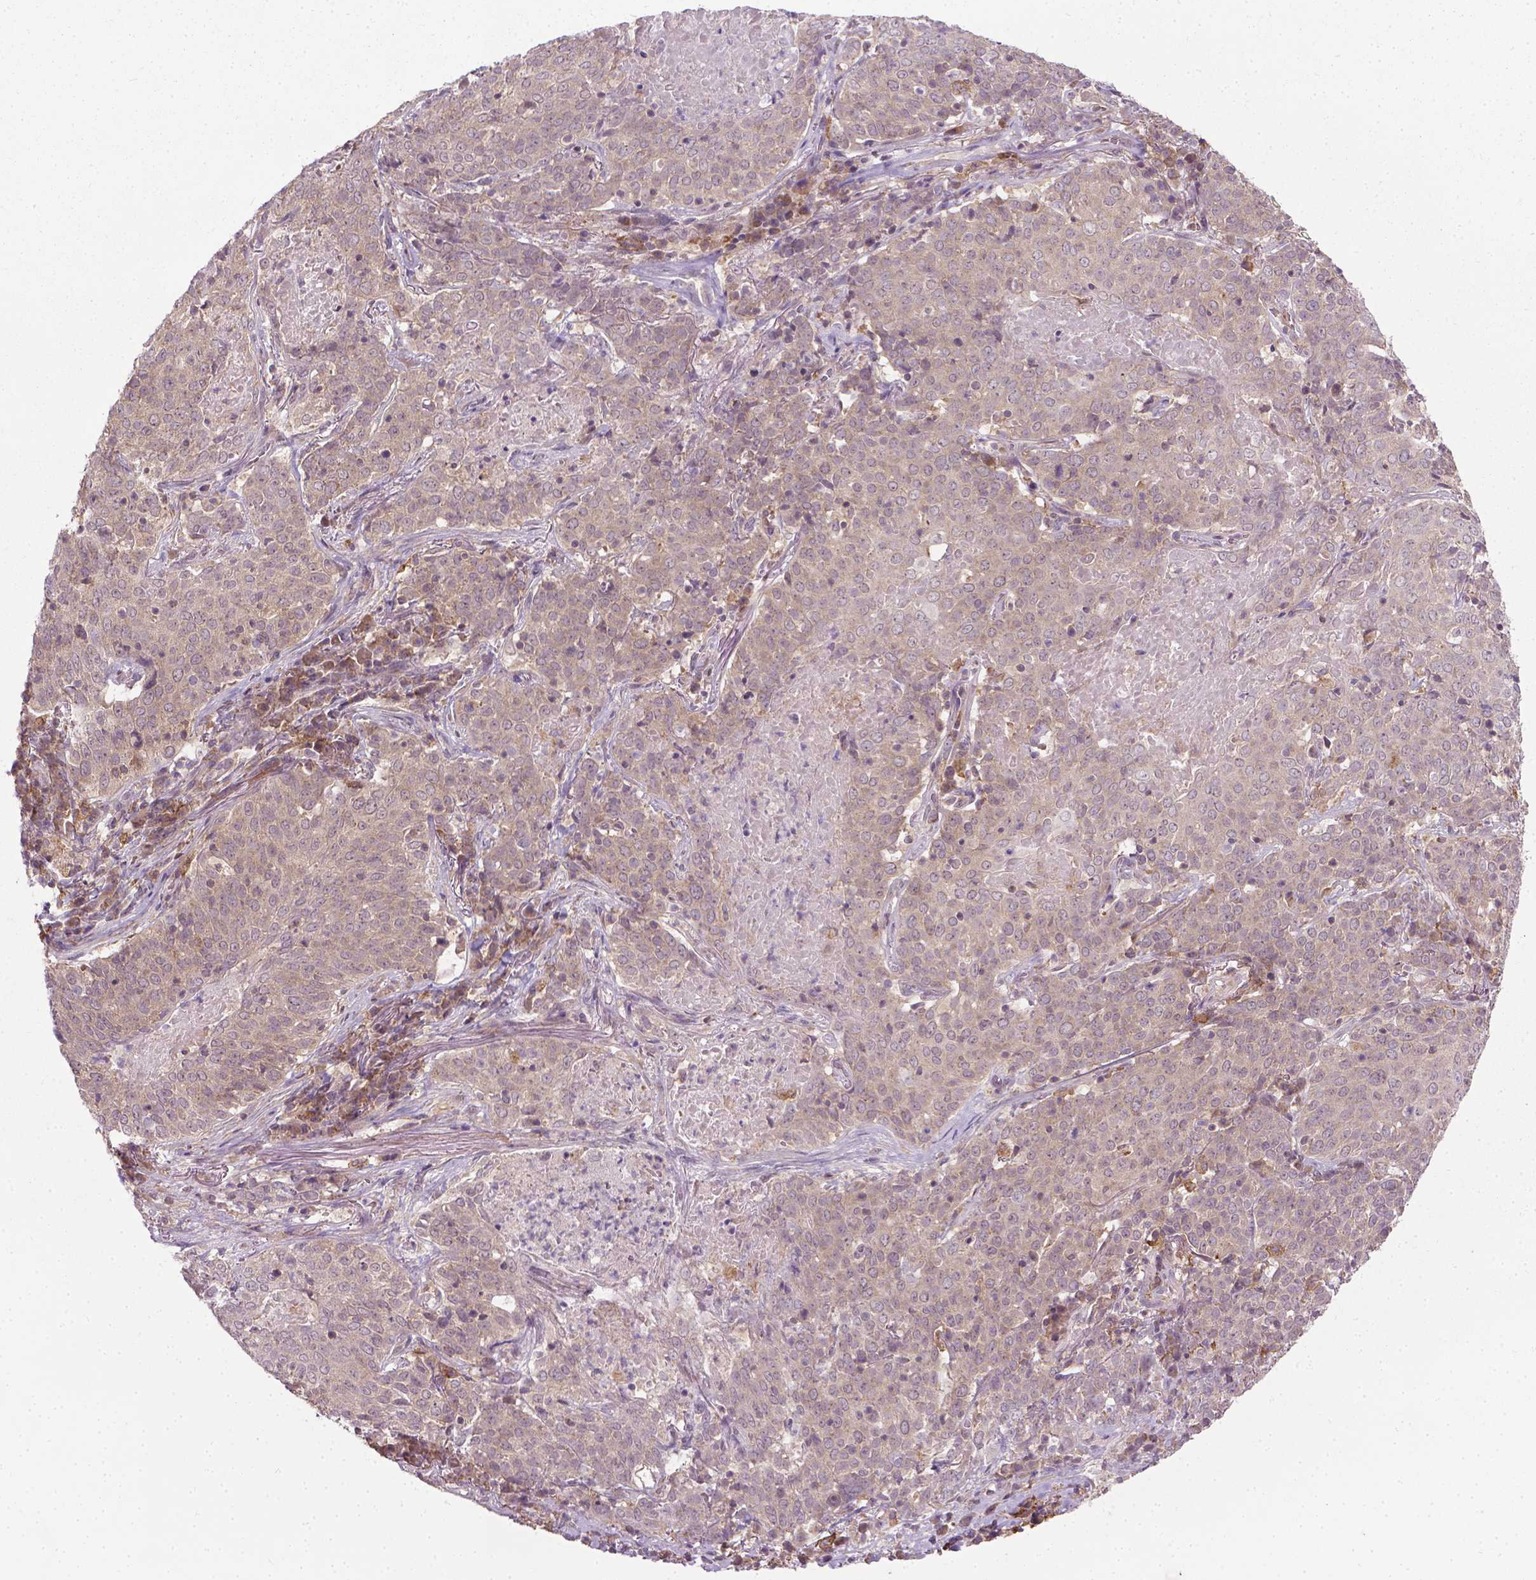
{"staining": {"intensity": "weak", "quantity": ">75%", "location": "cytoplasmic/membranous"}, "tissue": "lung cancer", "cell_type": "Tumor cells", "image_type": "cancer", "snomed": [{"axis": "morphology", "description": "Squamous cell carcinoma, NOS"}, {"axis": "topography", "description": "Lung"}], "caption": "Immunohistochemistry micrograph of neoplastic tissue: lung squamous cell carcinoma stained using immunohistochemistry (IHC) displays low levels of weak protein expression localized specifically in the cytoplasmic/membranous of tumor cells, appearing as a cytoplasmic/membranous brown color.", "gene": "PRAG1", "patient": {"sex": "male", "age": 82}}